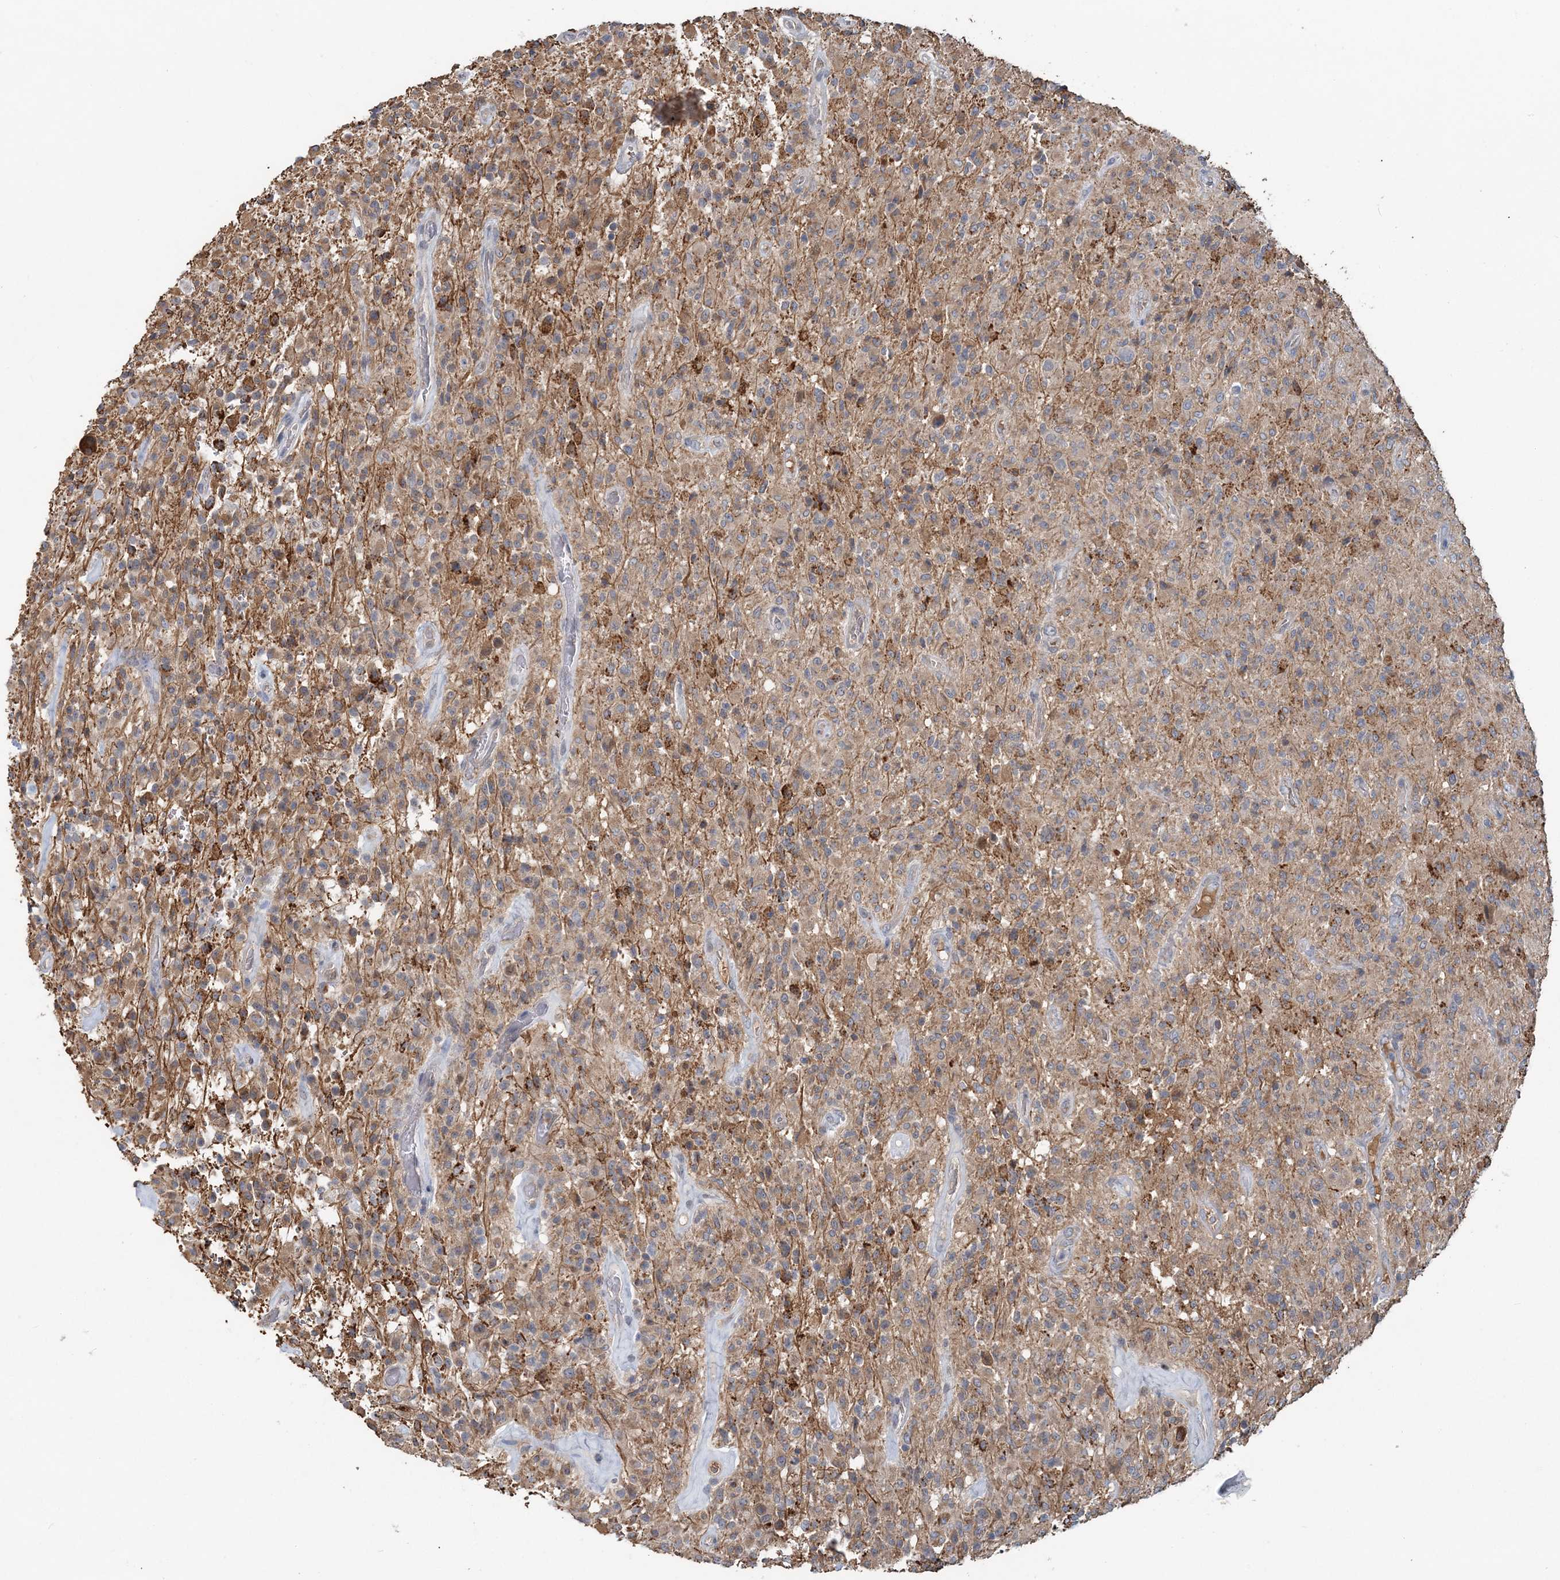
{"staining": {"intensity": "strong", "quantity": "<25%", "location": "cytoplasmic/membranous"}, "tissue": "glioma", "cell_type": "Tumor cells", "image_type": "cancer", "snomed": [{"axis": "morphology", "description": "Glioma, malignant, High grade"}, {"axis": "topography", "description": "Brain"}], "caption": "Glioma stained for a protein demonstrates strong cytoplasmic/membranous positivity in tumor cells.", "gene": "RNF25", "patient": {"sex": "female", "age": 57}}